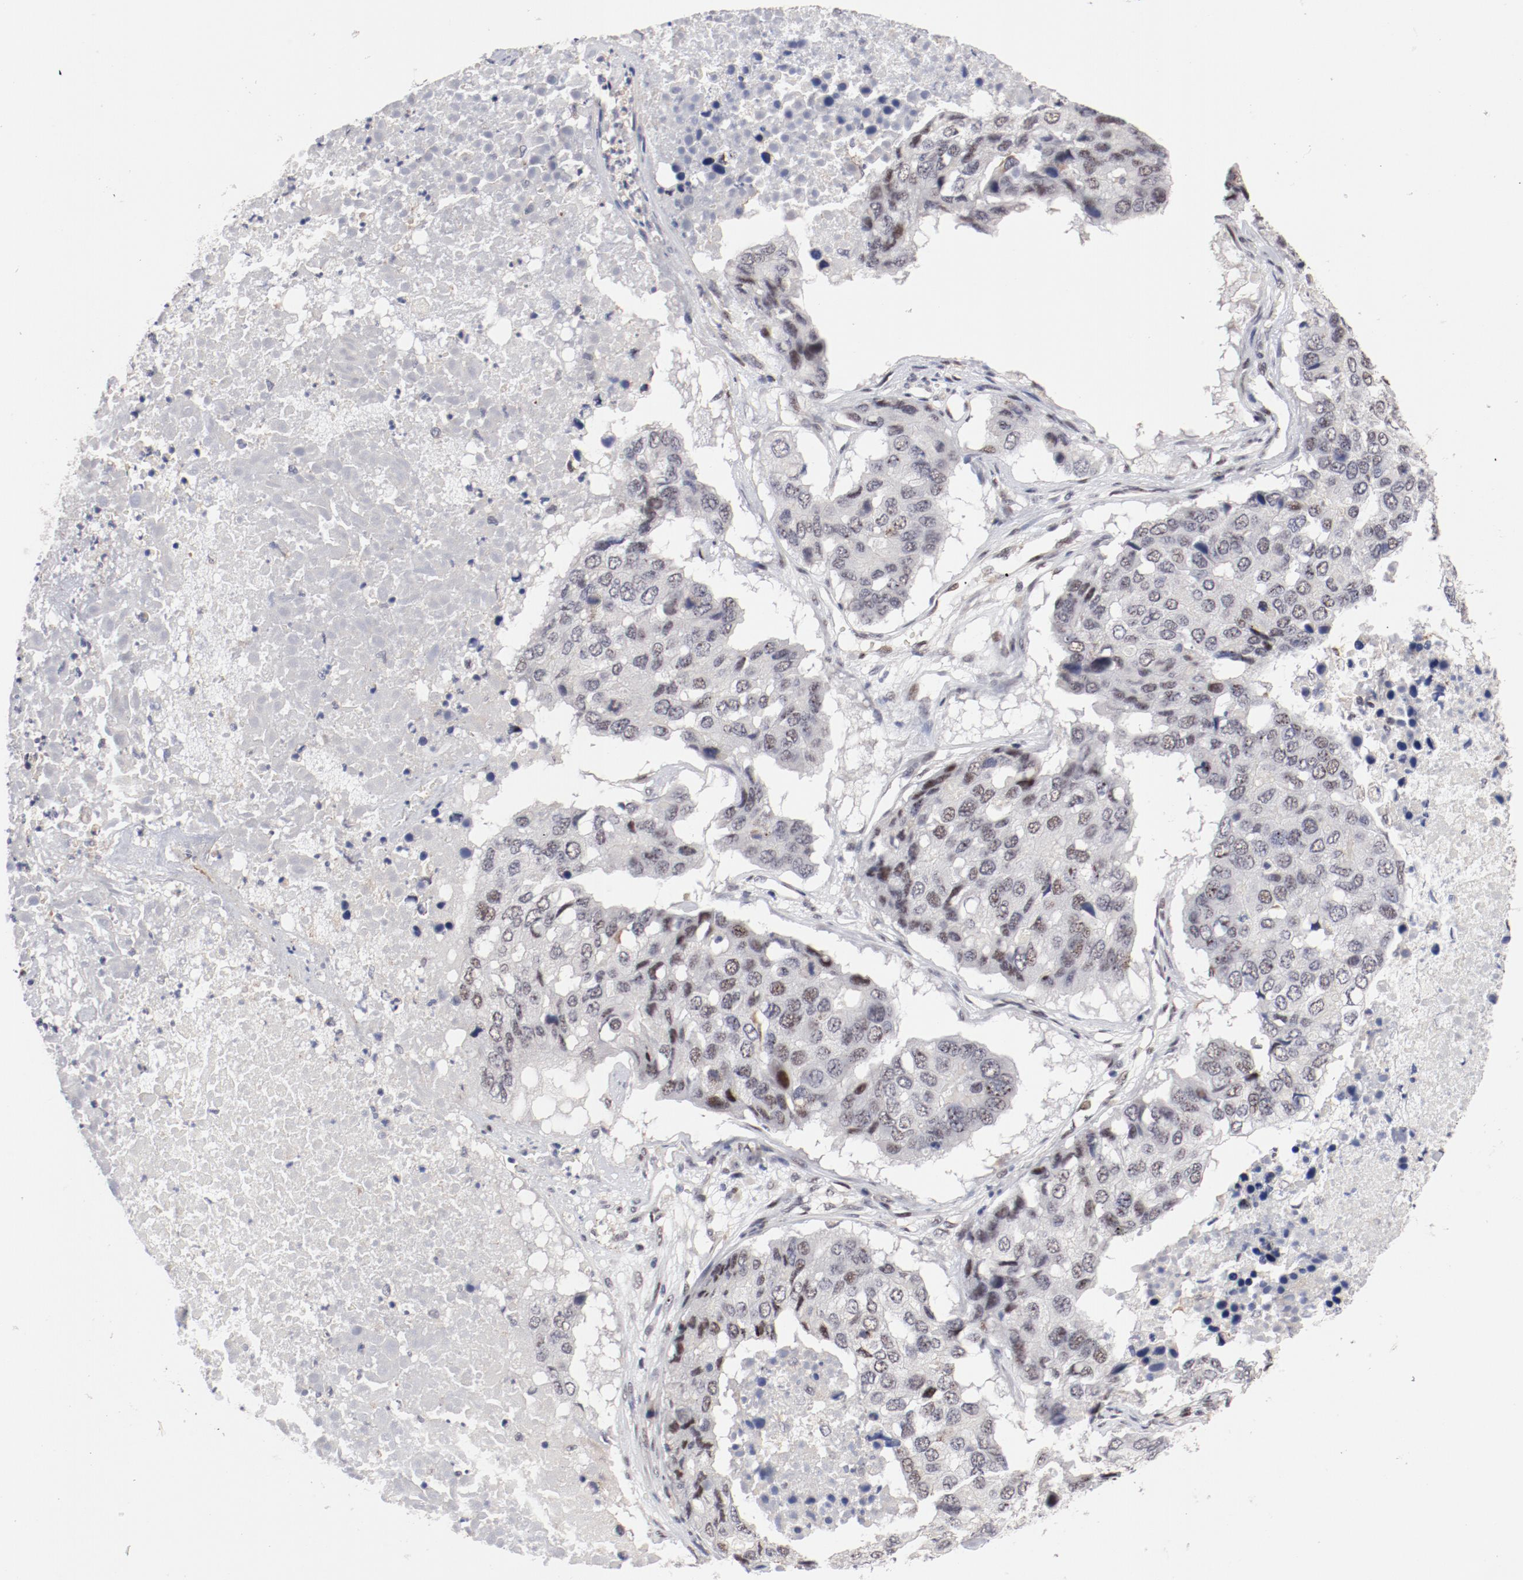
{"staining": {"intensity": "negative", "quantity": "none", "location": "none"}, "tissue": "pancreatic cancer", "cell_type": "Tumor cells", "image_type": "cancer", "snomed": [{"axis": "morphology", "description": "Adenocarcinoma, NOS"}, {"axis": "topography", "description": "Pancreas"}], "caption": "The IHC histopathology image has no significant expression in tumor cells of adenocarcinoma (pancreatic) tissue.", "gene": "FSCB", "patient": {"sex": "male", "age": 50}}